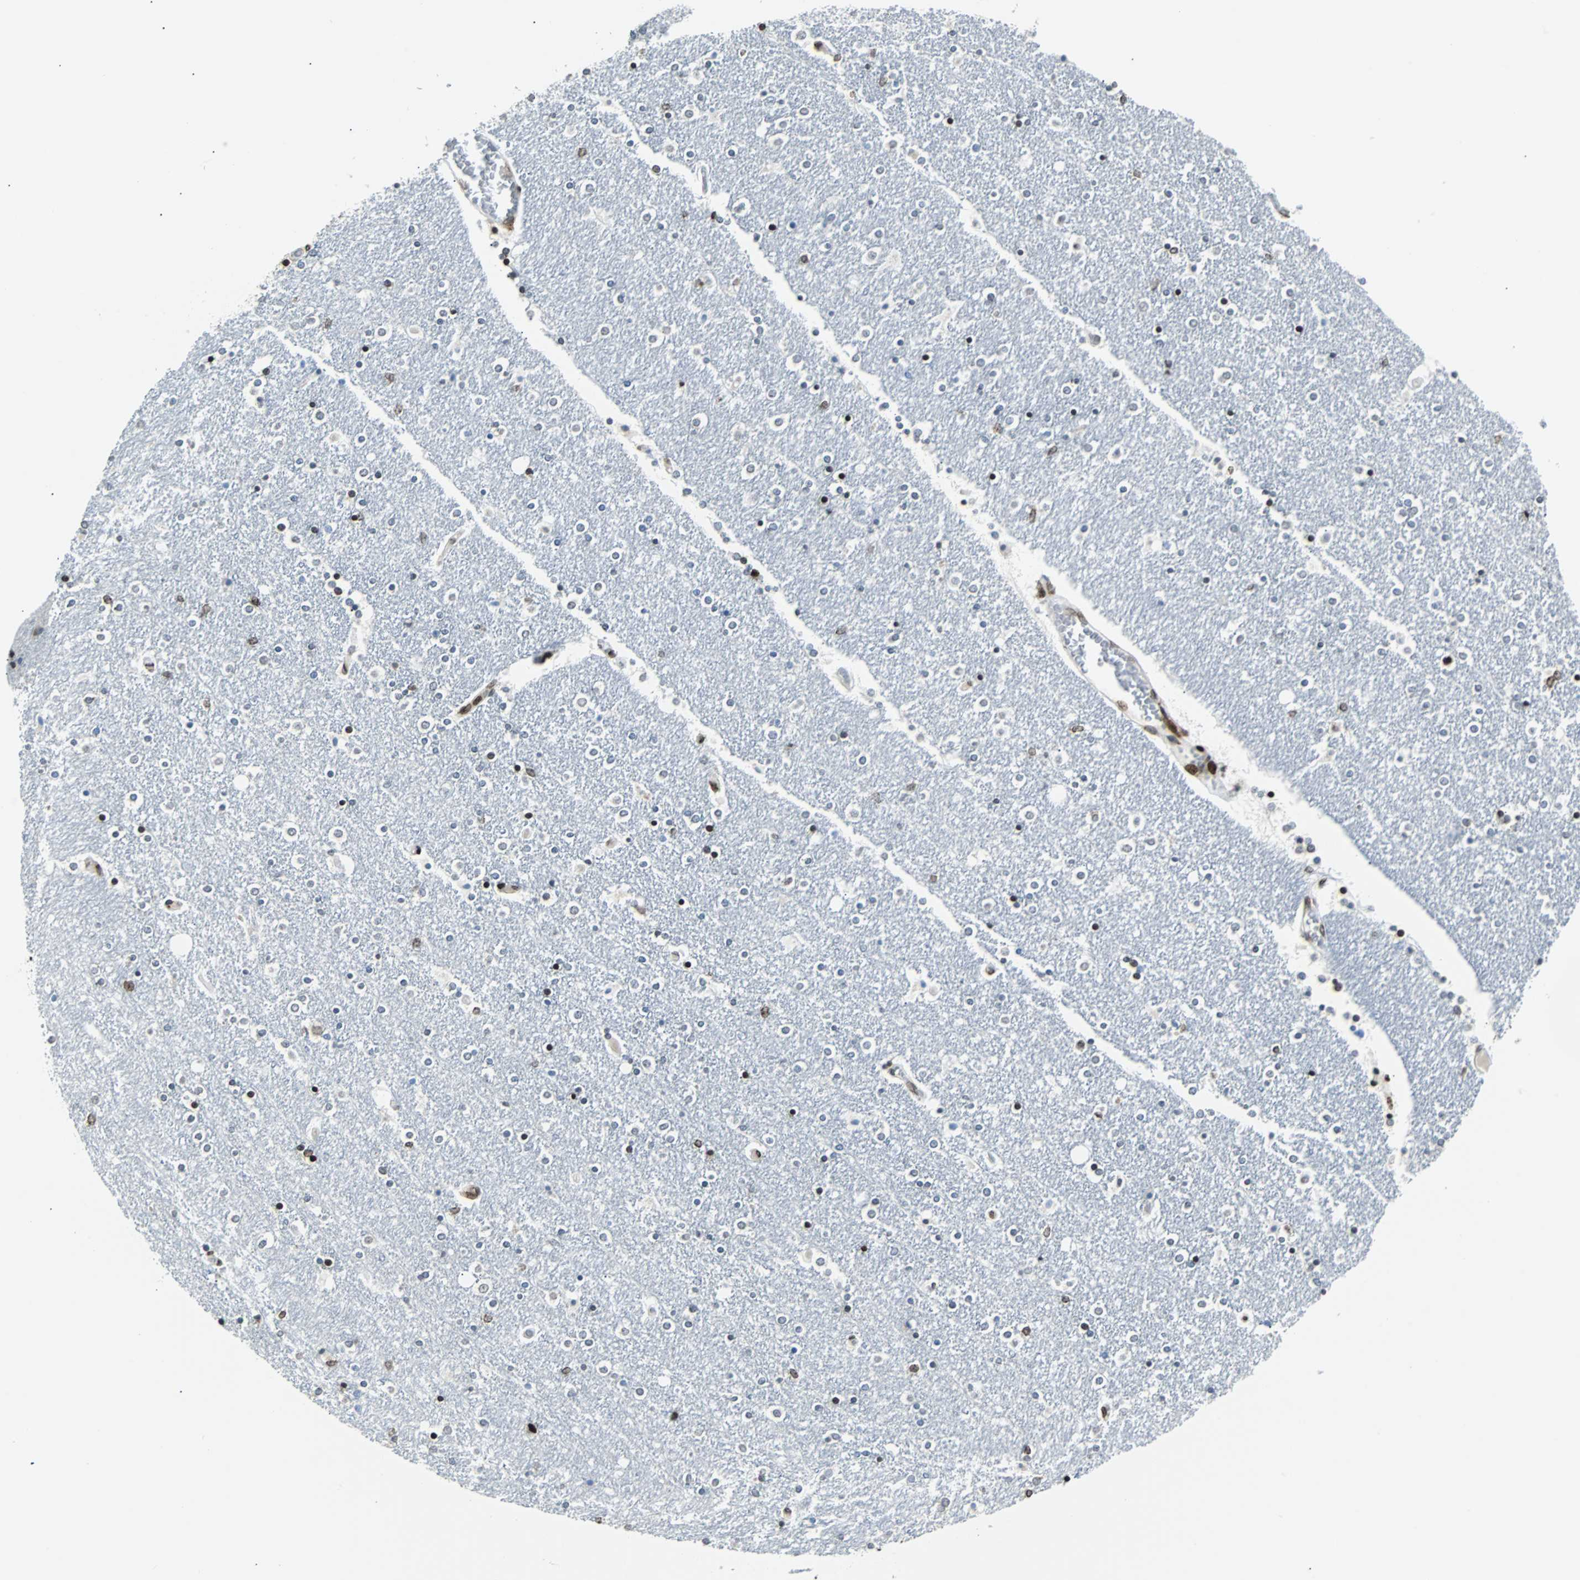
{"staining": {"intensity": "moderate", "quantity": "<25%", "location": "nuclear"}, "tissue": "caudate", "cell_type": "Glial cells", "image_type": "normal", "snomed": [{"axis": "morphology", "description": "Normal tissue, NOS"}, {"axis": "topography", "description": "Lateral ventricle wall"}], "caption": "About <25% of glial cells in unremarkable human caudate show moderate nuclear protein expression as visualized by brown immunohistochemical staining.", "gene": "ZNF131", "patient": {"sex": "female", "age": 54}}